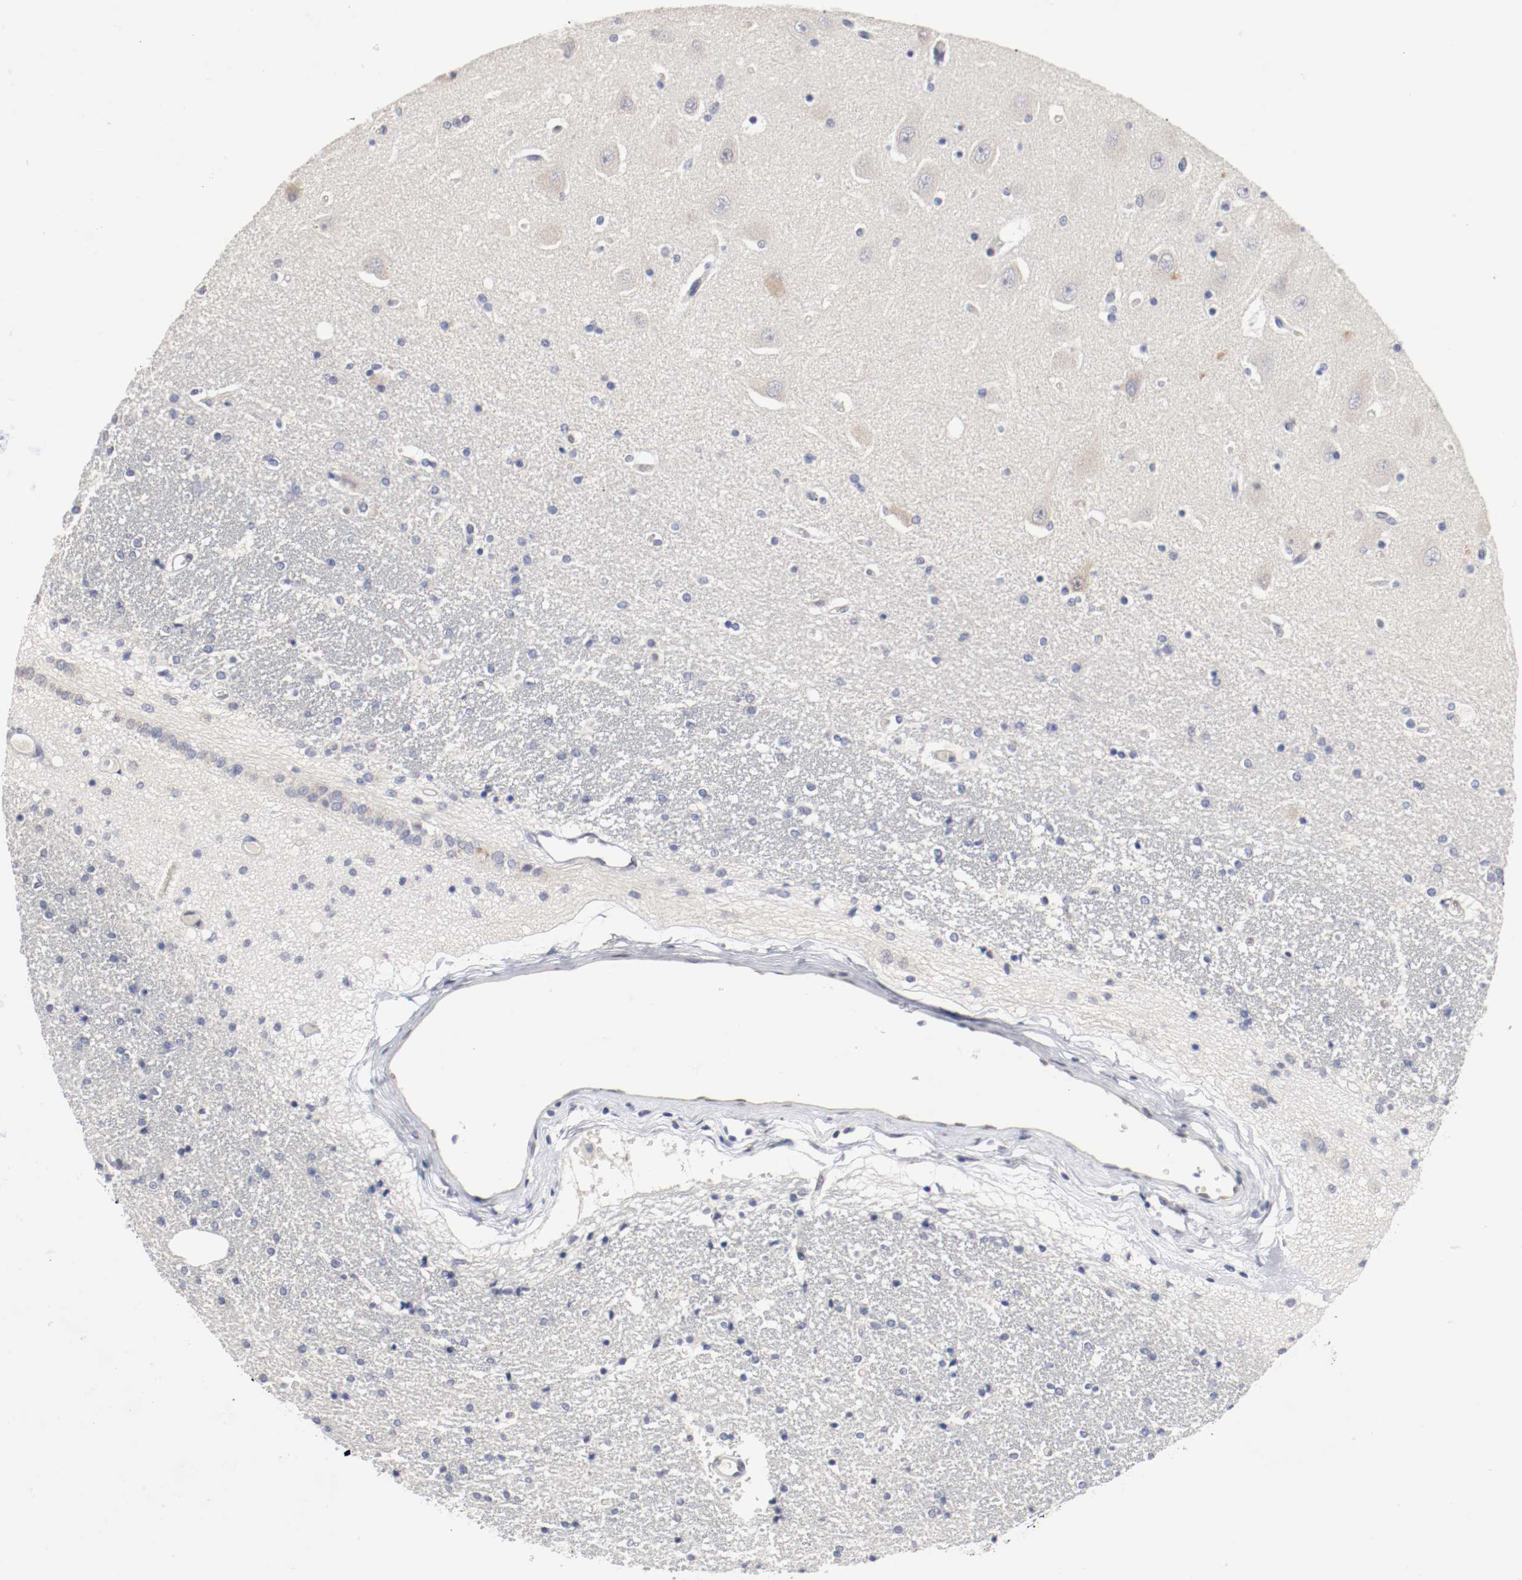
{"staining": {"intensity": "negative", "quantity": "none", "location": "none"}, "tissue": "hippocampus", "cell_type": "Glial cells", "image_type": "normal", "snomed": [{"axis": "morphology", "description": "Normal tissue, NOS"}, {"axis": "topography", "description": "Hippocampus"}], "caption": "This is an IHC histopathology image of normal human hippocampus. There is no positivity in glial cells.", "gene": "FOSL2", "patient": {"sex": "female", "age": 54}}